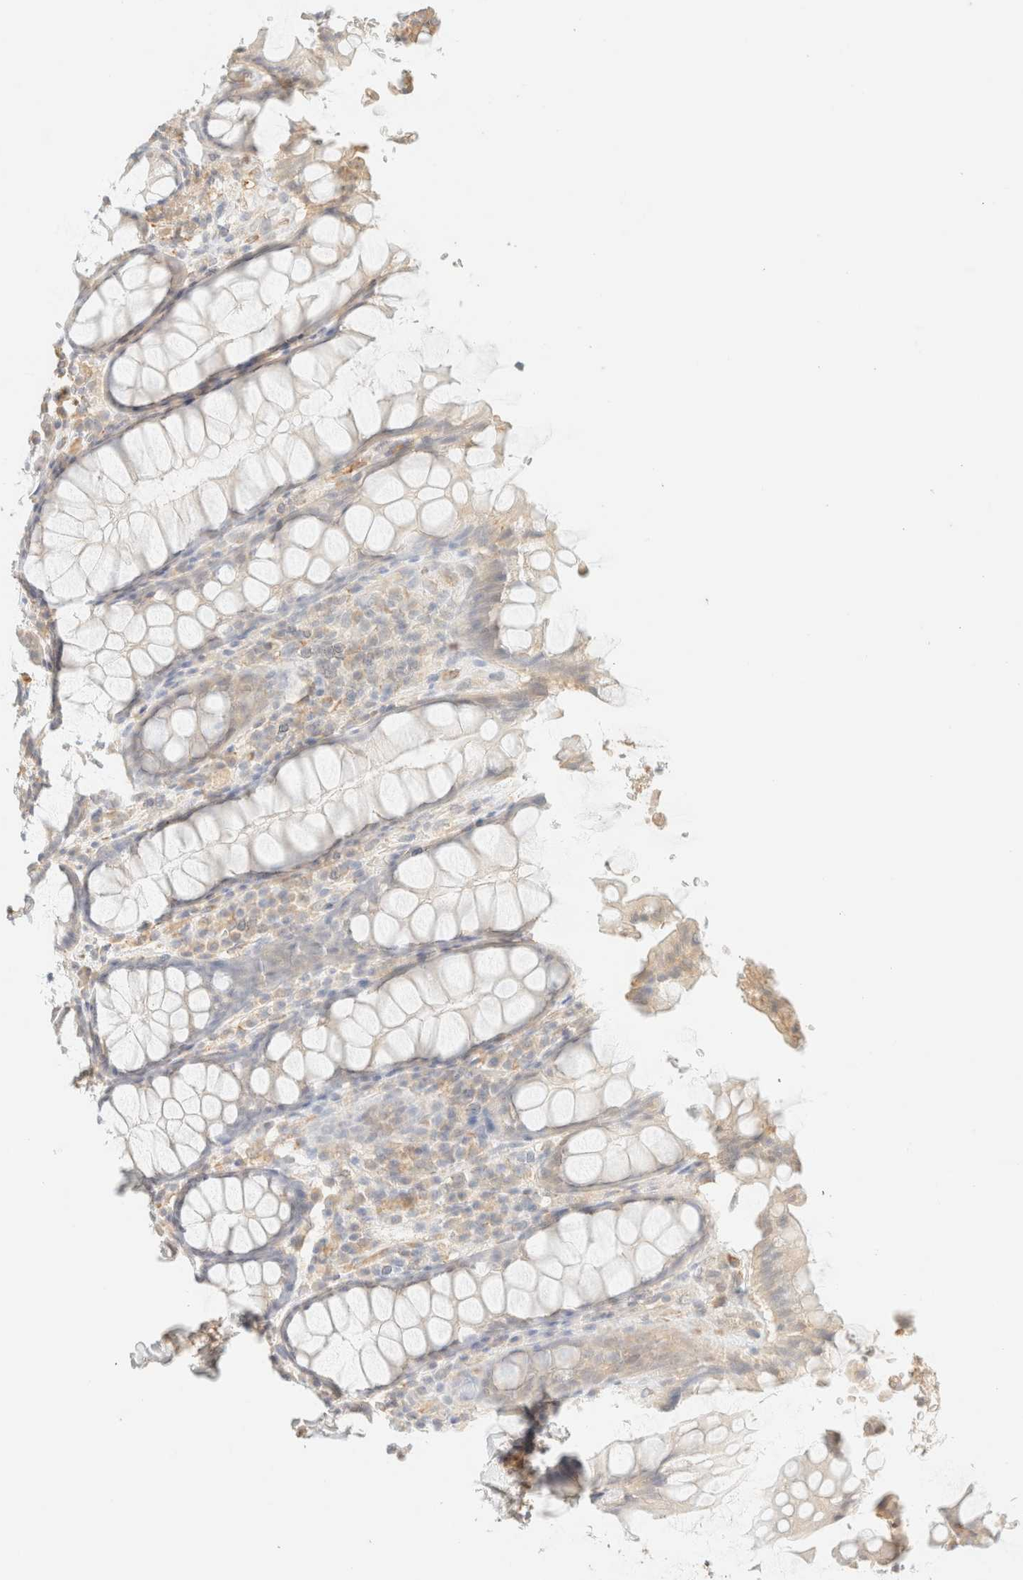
{"staining": {"intensity": "weak", "quantity": "25%-75%", "location": "cytoplasmic/membranous"}, "tissue": "rectum", "cell_type": "Glandular cells", "image_type": "normal", "snomed": [{"axis": "morphology", "description": "Normal tissue, NOS"}, {"axis": "topography", "description": "Rectum"}], "caption": "Human rectum stained for a protein (brown) exhibits weak cytoplasmic/membranous positive staining in approximately 25%-75% of glandular cells.", "gene": "SPARCL1", "patient": {"sex": "male", "age": 64}}